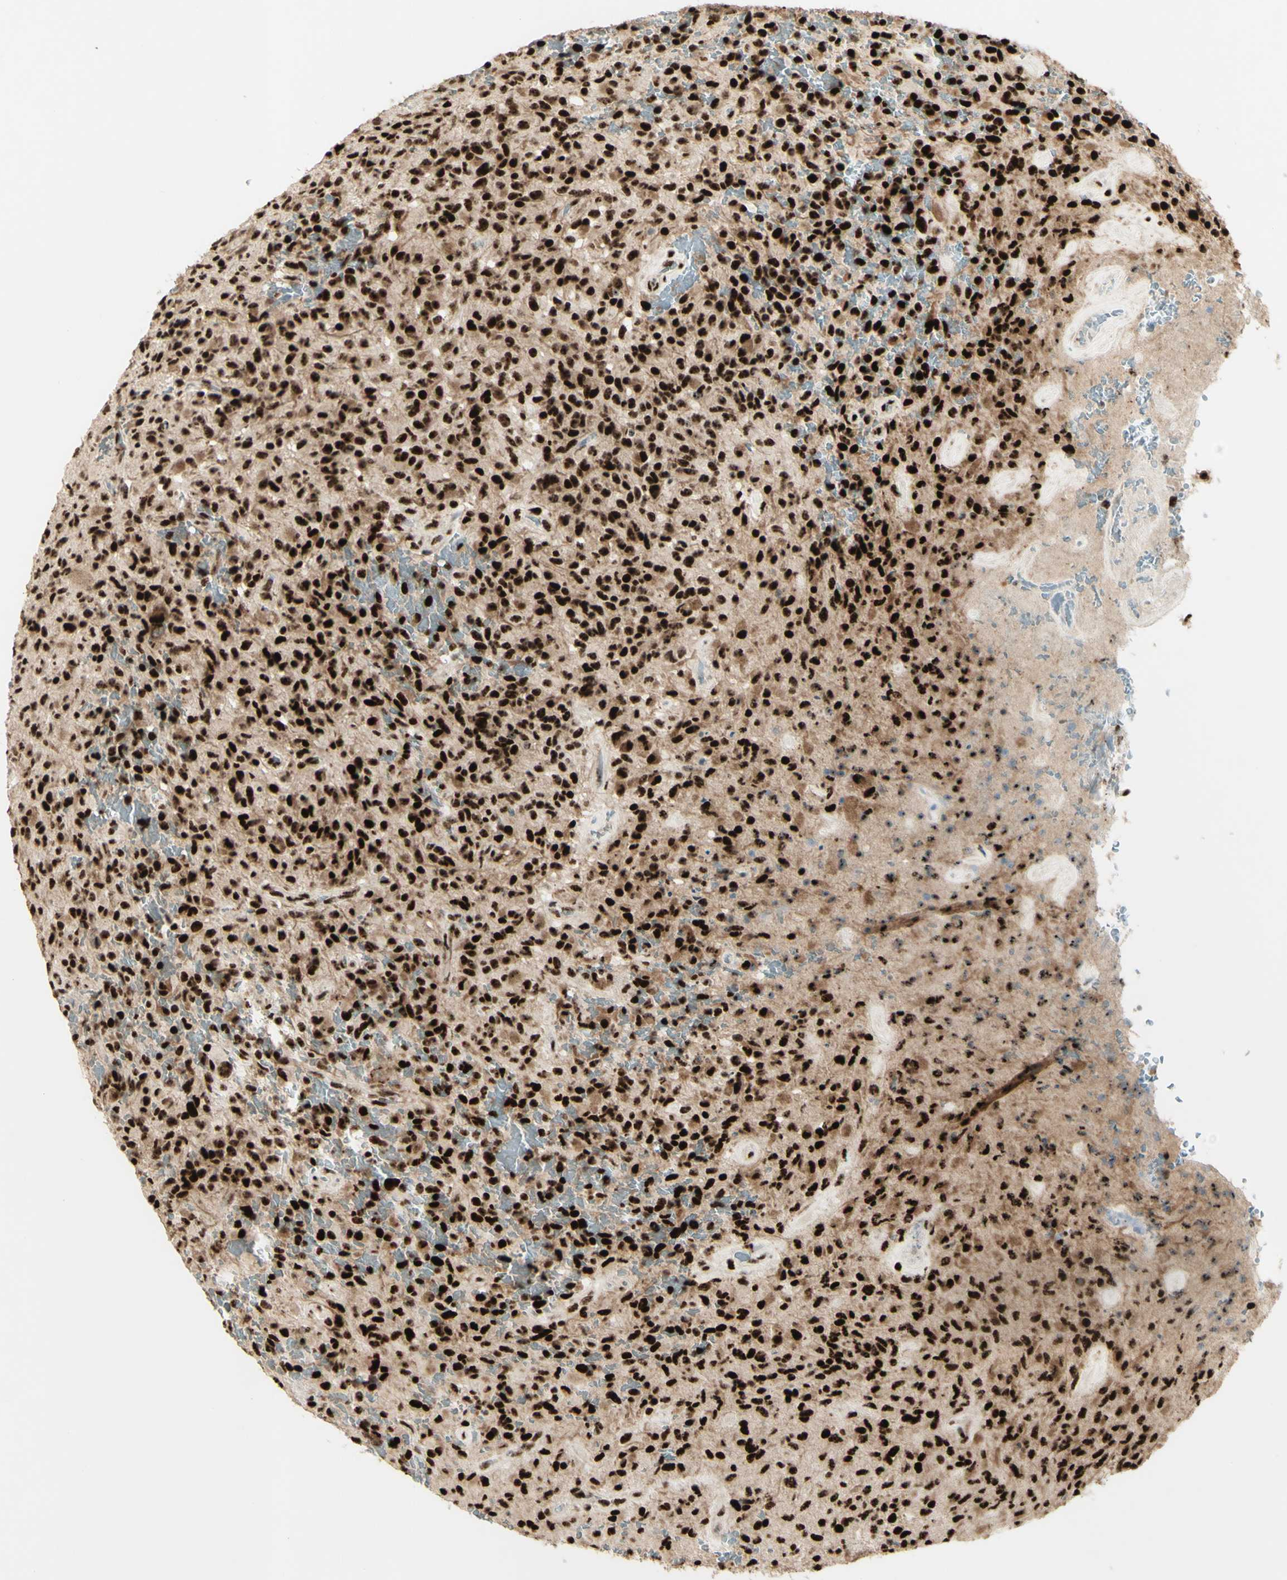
{"staining": {"intensity": "strong", "quantity": ">75%", "location": "nuclear"}, "tissue": "glioma", "cell_type": "Tumor cells", "image_type": "cancer", "snomed": [{"axis": "morphology", "description": "Glioma, malignant, High grade"}, {"axis": "topography", "description": "Brain"}], "caption": "High-power microscopy captured an IHC photomicrograph of glioma, revealing strong nuclear staining in approximately >75% of tumor cells. (DAB IHC with brightfield microscopy, high magnification).", "gene": "DHX9", "patient": {"sex": "male", "age": 71}}